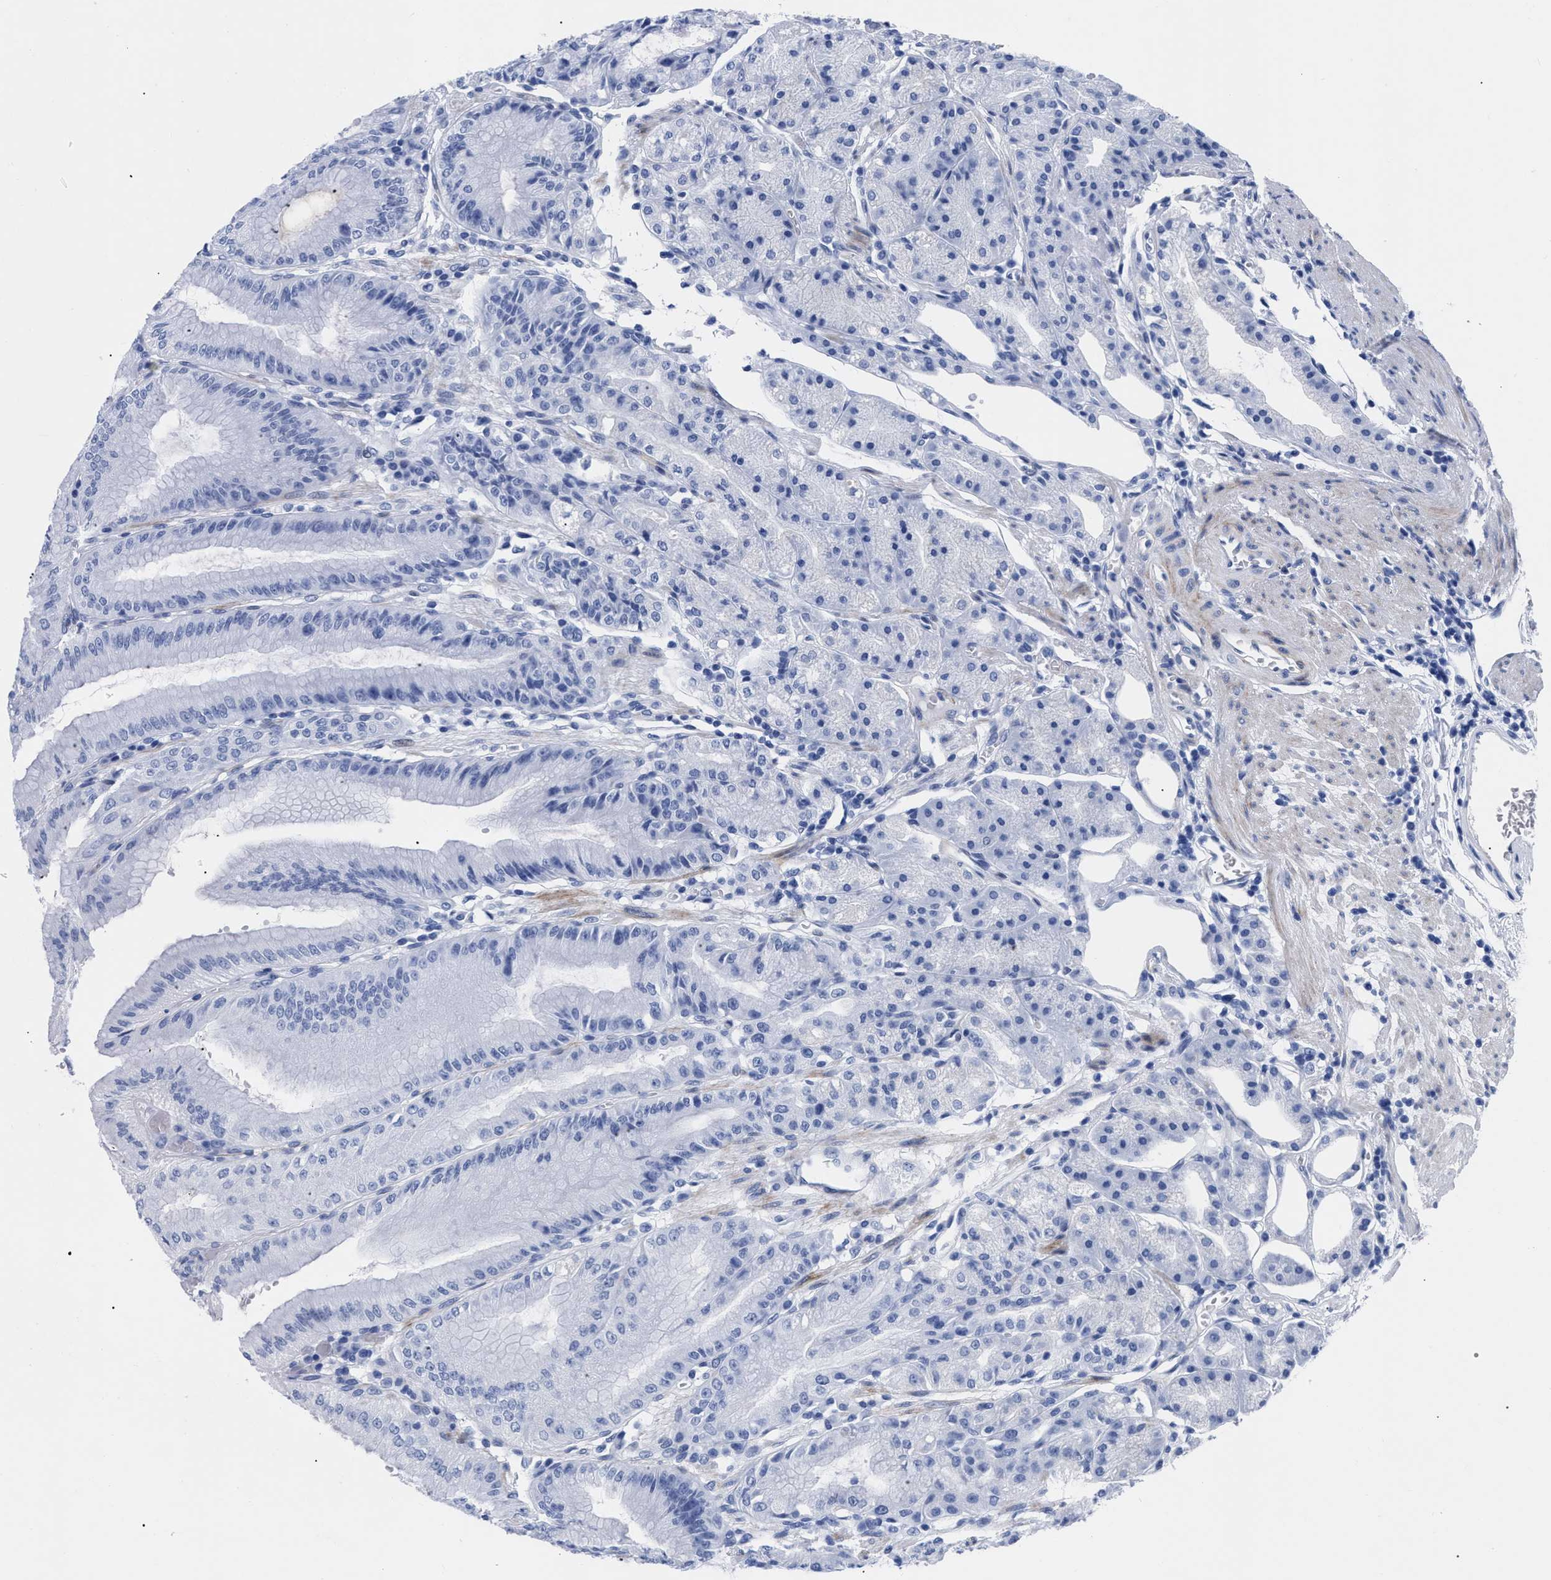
{"staining": {"intensity": "negative", "quantity": "none", "location": "none"}, "tissue": "stomach", "cell_type": "Glandular cells", "image_type": "normal", "snomed": [{"axis": "morphology", "description": "Normal tissue, NOS"}, {"axis": "topography", "description": "Stomach, lower"}], "caption": "Unremarkable stomach was stained to show a protein in brown. There is no significant expression in glandular cells.", "gene": "DUSP26", "patient": {"sex": "male", "age": 71}}